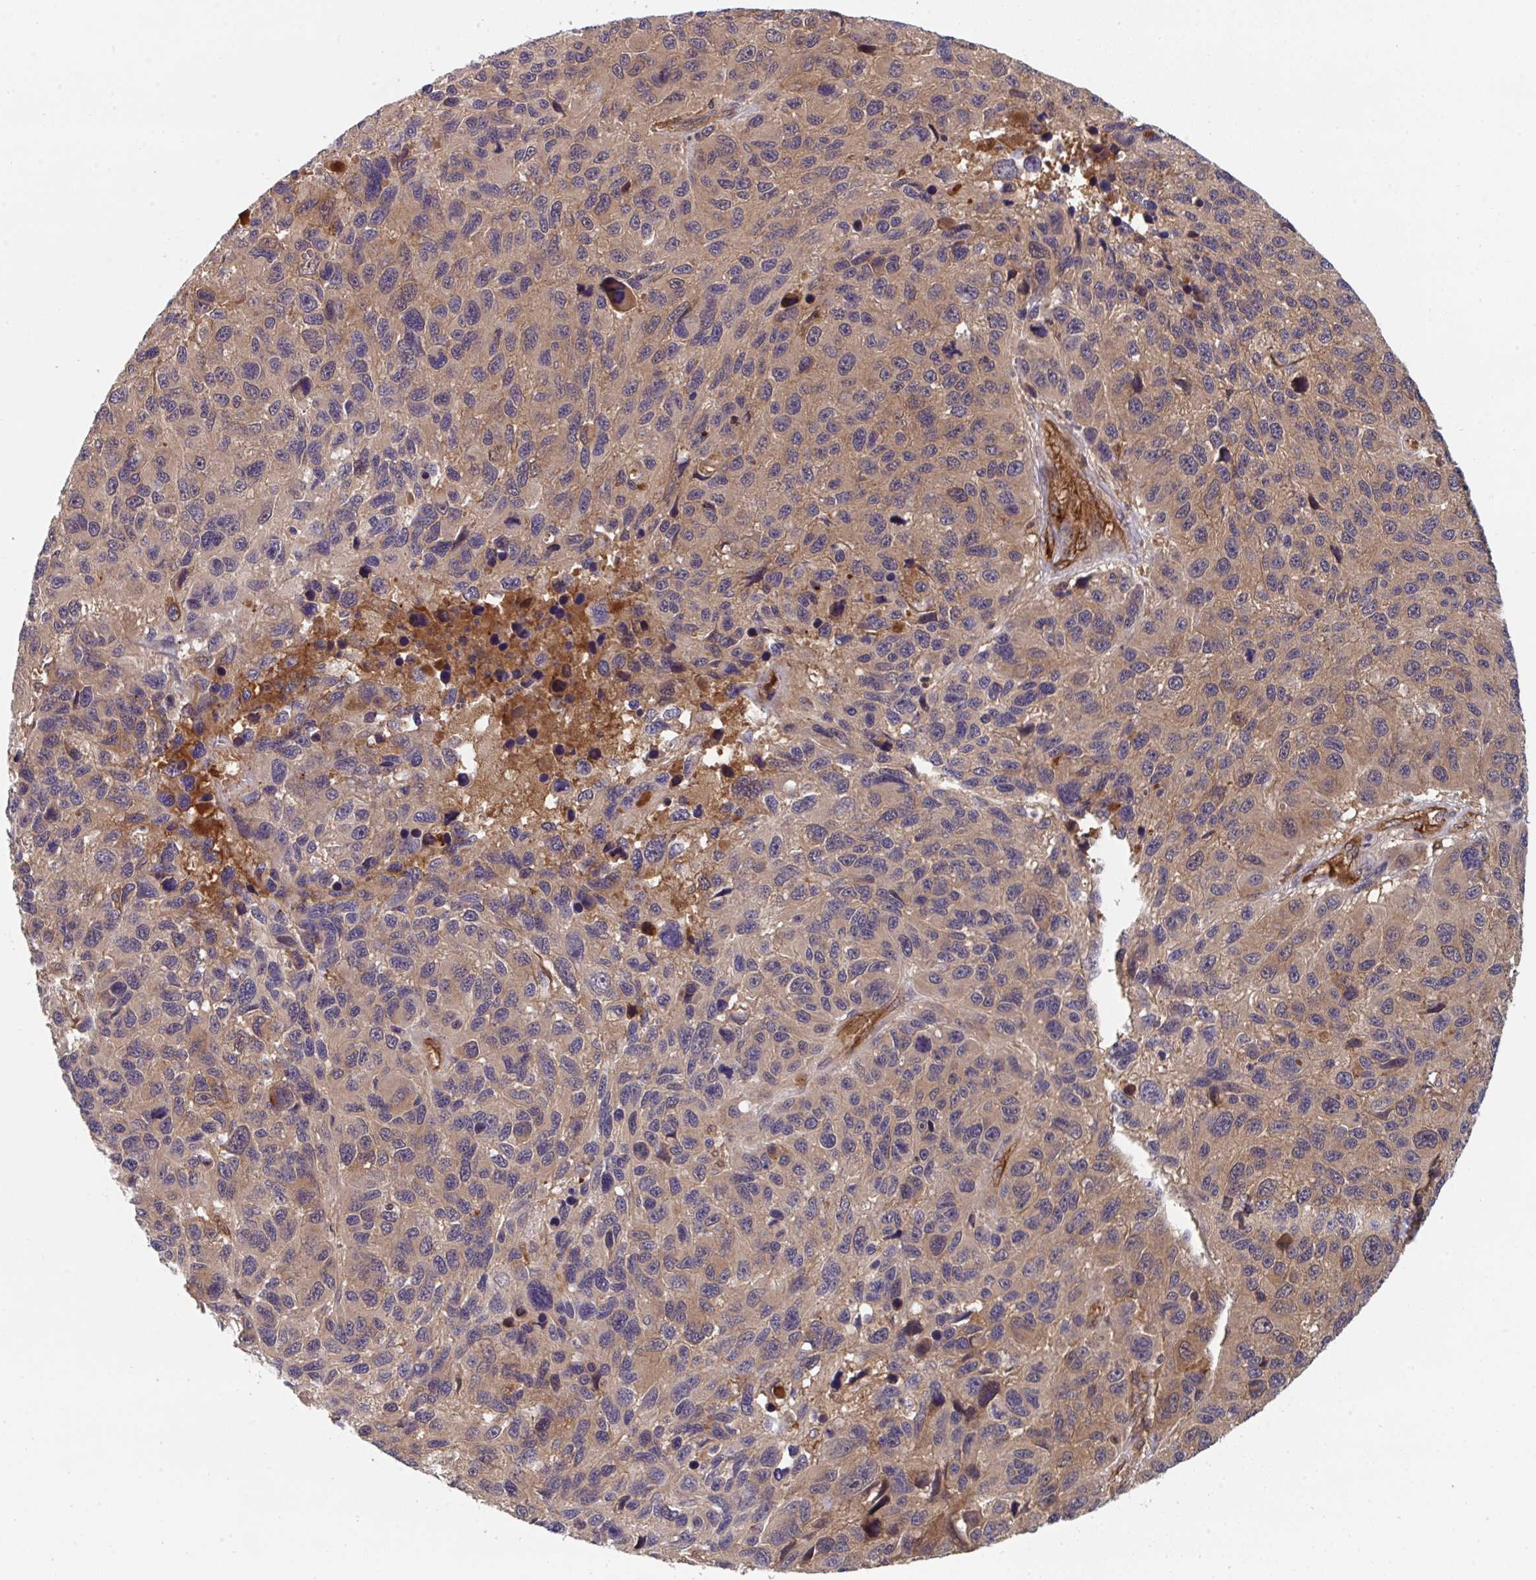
{"staining": {"intensity": "moderate", "quantity": "25%-75%", "location": "cytoplasmic/membranous,nuclear"}, "tissue": "melanoma", "cell_type": "Tumor cells", "image_type": "cancer", "snomed": [{"axis": "morphology", "description": "Malignant melanoma, NOS"}, {"axis": "topography", "description": "Skin"}], "caption": "Brown immunohistochemical staining in melanoma reveals moderate cytoplasmic/membranous and nuclear staining in approximately 25%-75% of tumor cells.", "gene": "TIGAR", "patient": {"sex": "male", "age": 53}}